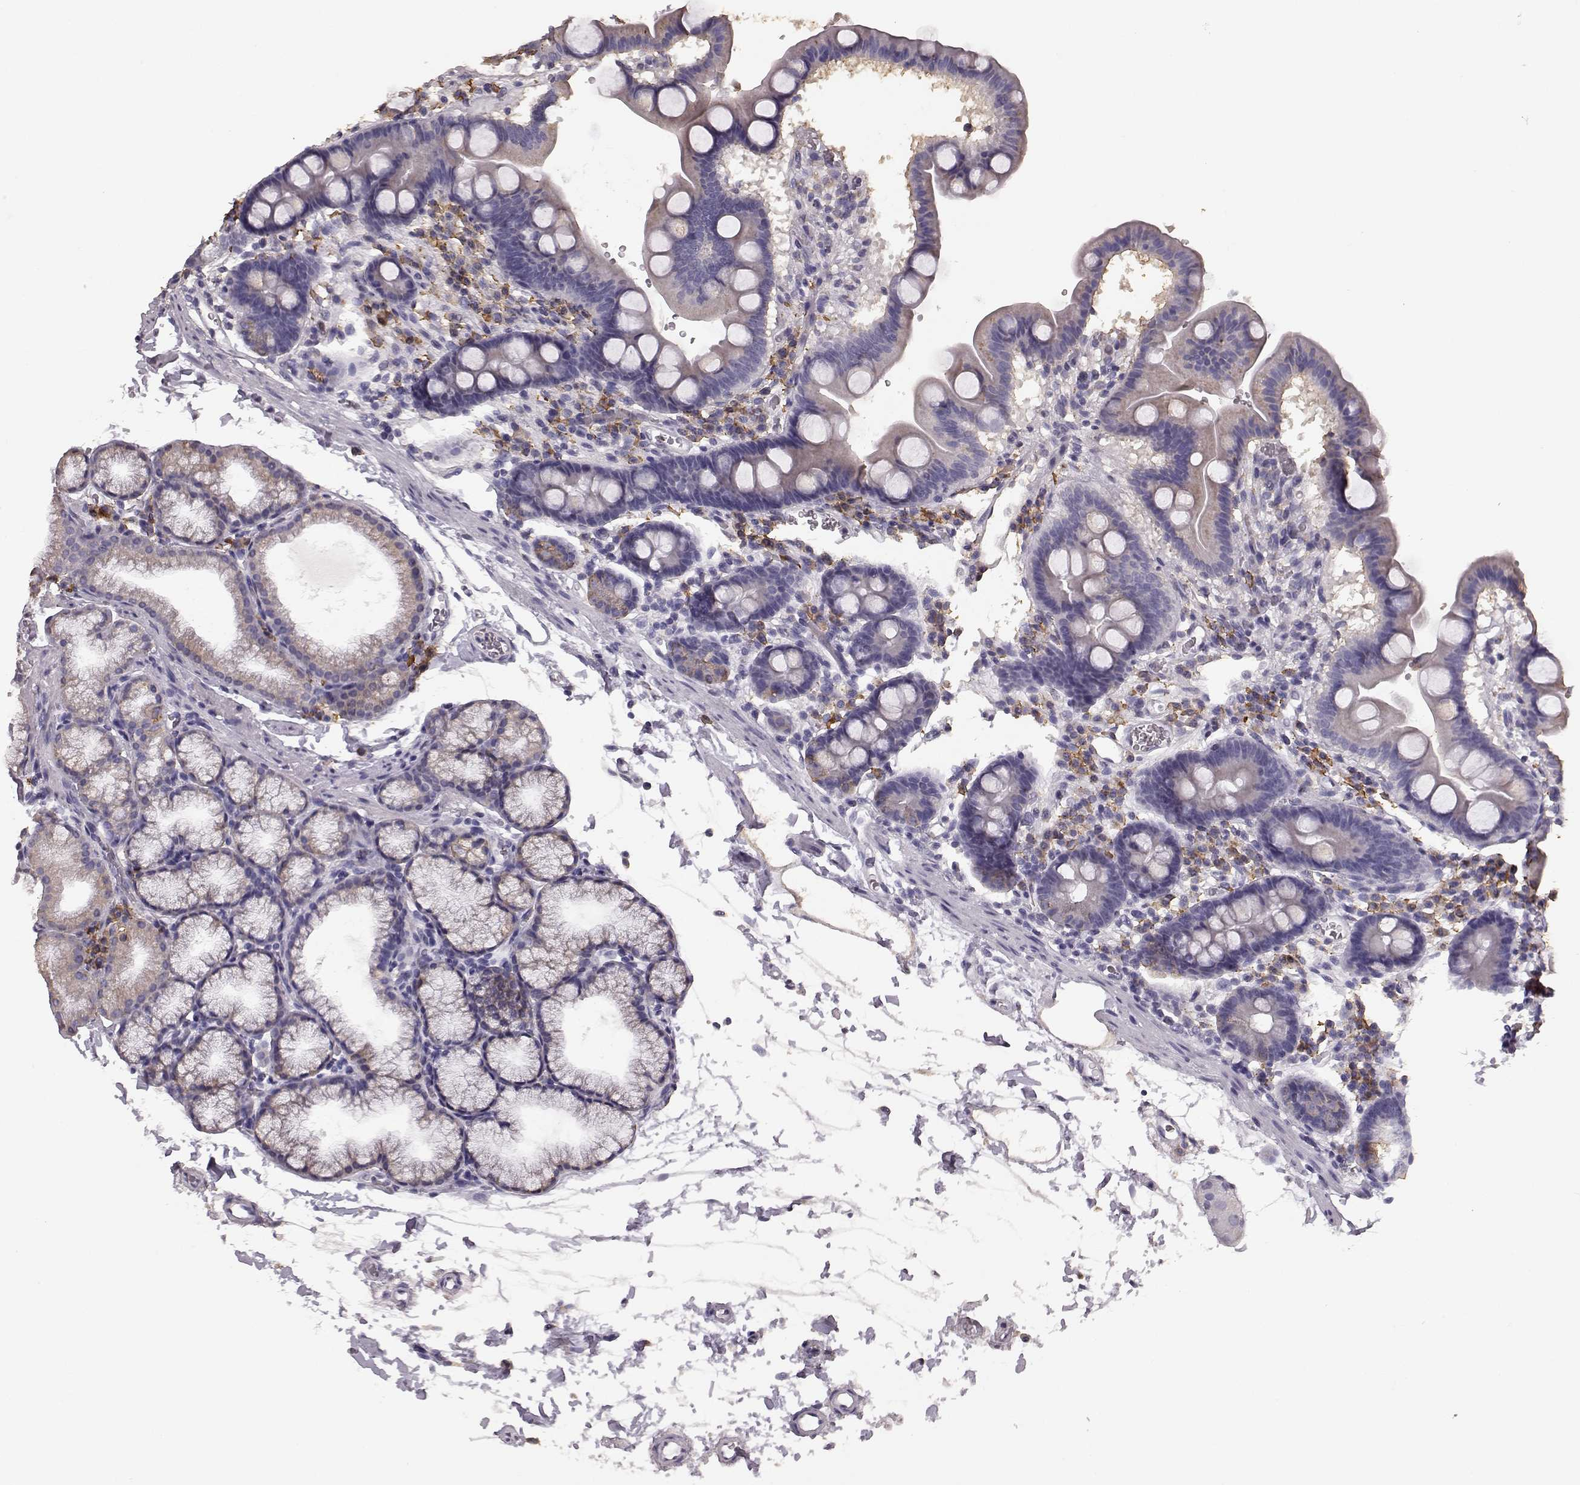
{"staining": {"intensity": "negative", "quantity": "none", "location": "none"}, "tissue": "duodenum", "cell_type": "Glandular cells", "image_type": "normal", "snomed": [{"axis": "morphology", "description": "Normal tissue, NOS"}, {"axis": "topography", "description": "Duodenum"}], "caption": "Immunohistochemistry of normal human duodenum demonstrates no positivity in glandular cells. The staining was performed using DAB (3,3'-diaminobenzidine) to visualize the protein expression in brown, while the nuclei were stained in blue with hematoxylin (Magnification: 20x).", "gene": "GABRG3", "patient": {"sex": "male", "age": 59}}